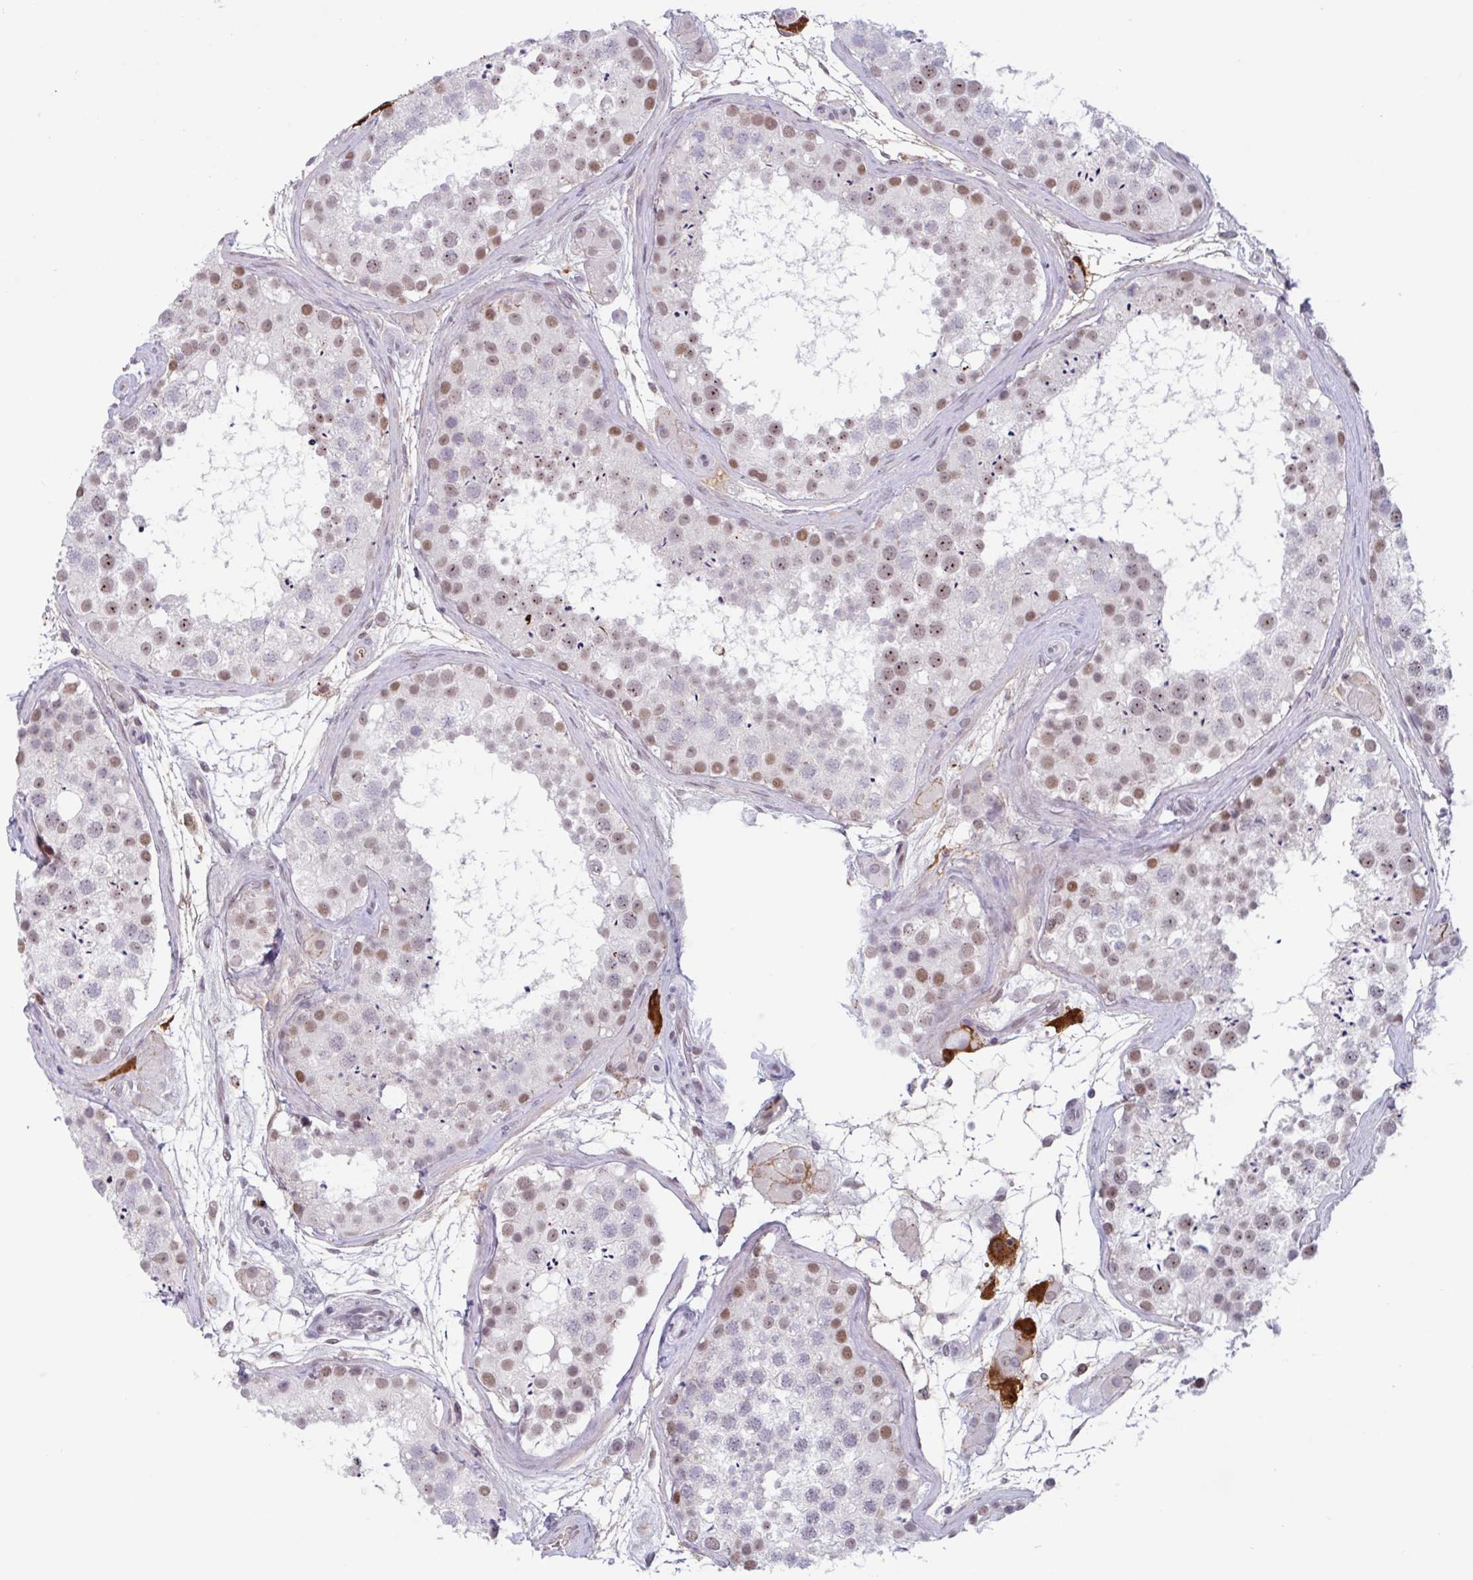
{"staining": {"intensity": "moderate", "quantity": "25%-75%", "location": "nuclear"}, "tissue": "testis", "cell_type": "Cells in seminiferous ducts", "image_type": "normal", "snomed": [{"axis": "morphology", "description": "Normal tissue, NOS"}, {"axis": "topography", "description": "Testis"}], "caption": "Immunohistochemistry (IHC) (DAB) staining of unremarkable testis reveals moderate nuclear protein staining in about 25%-75% of cells in seminiferous ducts. The staining was performed using DAB (3,3'-diaminobenzidine) to visualize the protein expression in brown, while the nuclei were stained in blue with hematoxylin (Magnification: 20x).", "gene": "PLG", "patient": {"sex": "male", "age": 41}}